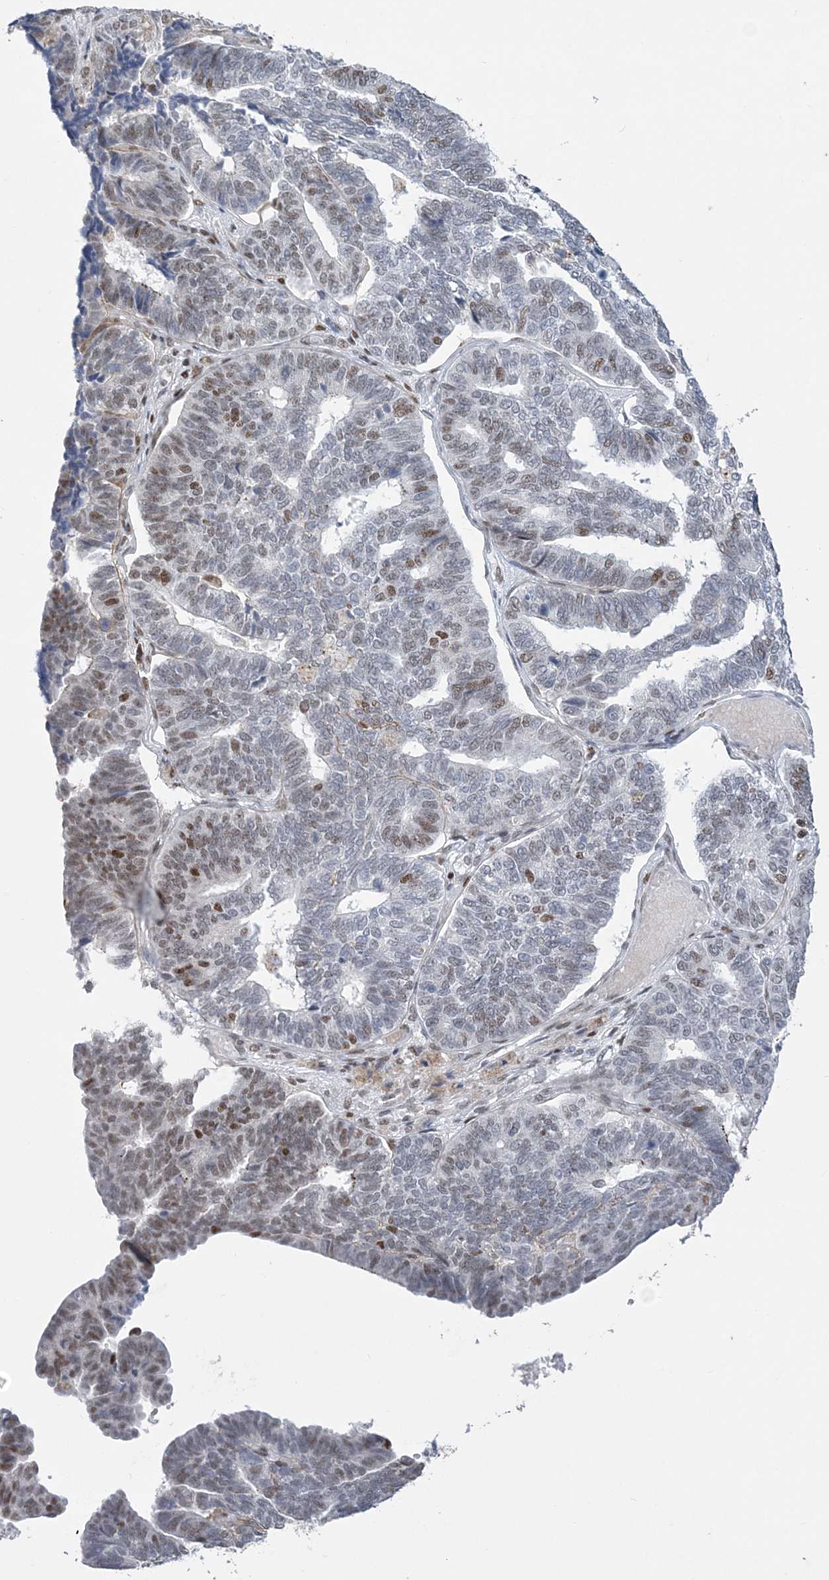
{"staining": {"intensity": "moderate", "quantity": "<25%", "location": "nuclear"}, "tissue": "endometrial cancer", "cell_type": "Tumor cells", "image_type": "cancer", "snomed": [{"axis": "morphology", "description": "Adenocarcinoma, NOS"}, {"axis": "topography", "description": "Endometrium"}], "caption": "Endometrial cancer (adenocarcinoma) was stained to show a protein in brown. There is low levels of moderate nuclear staining in approximately <25% of tumor cells. (brown staining indicates protein expression, while blue staining denotes nuclei).", "gene": "ZBTB7A", "patient": {"sex": "female", "age": 70}}